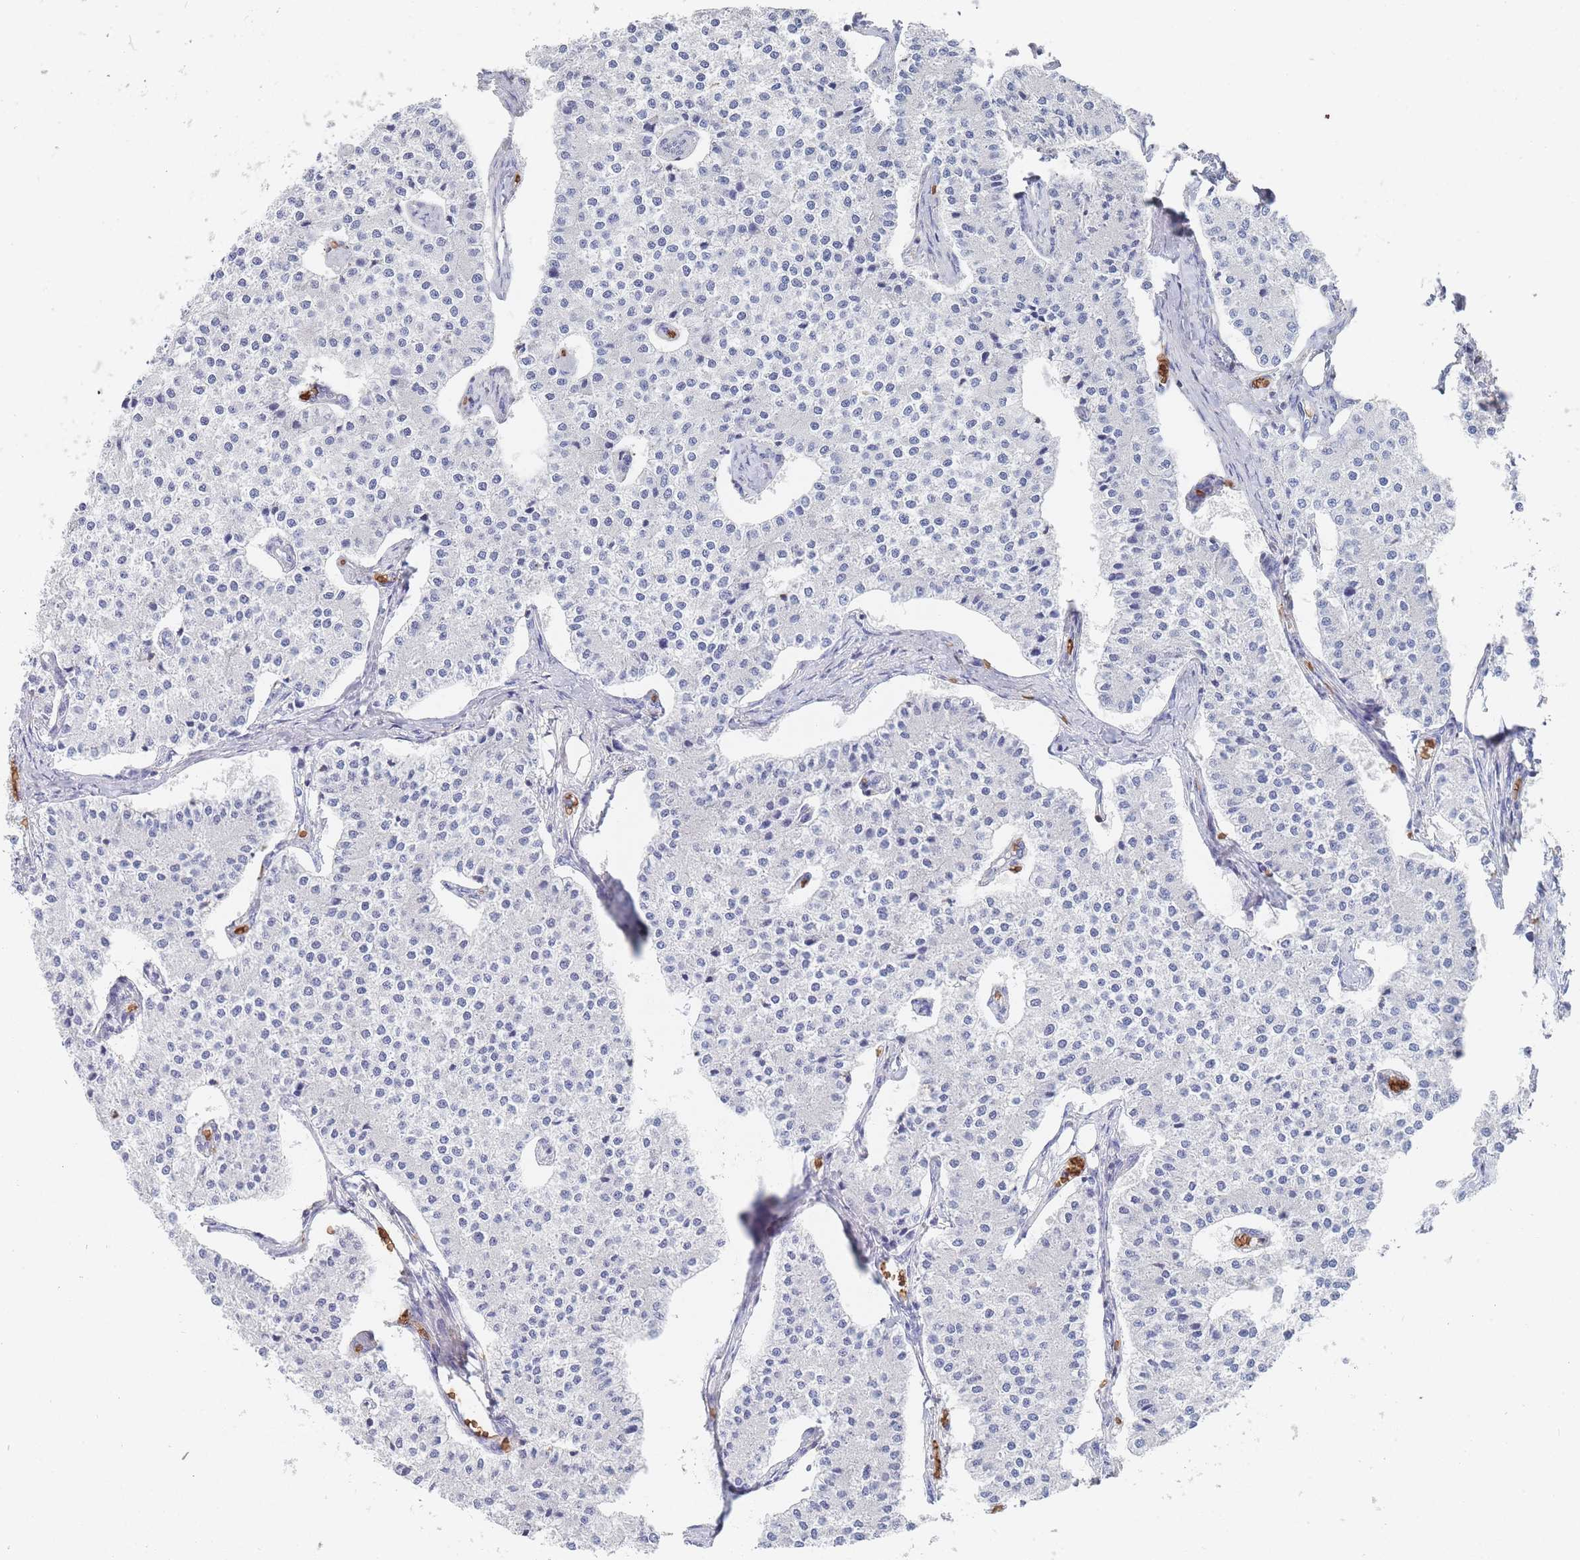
{"staining": {"intensity": "negative", "quantity": "none", "location": "none"}, "tissue": "carcinoid", "cell_type": "Tumor cells", "image_type": "cancer", "snomed": [{"axis": "morphology", "description": "Carcinoid, malignant, NOS"}, {"axis": "topography", "description": "Colon"}], "caption": "High power microscopy image of an immunohistochemistry (IHC) histopathology image of carcinoid, revealing no significant staining in tumor cells. (DAB (3,3'-diaminobenzidine) IHC with hematoxylin counter stain).", "gene": "SLC2A1", "patient": {"sex": "female", "age": 52}}